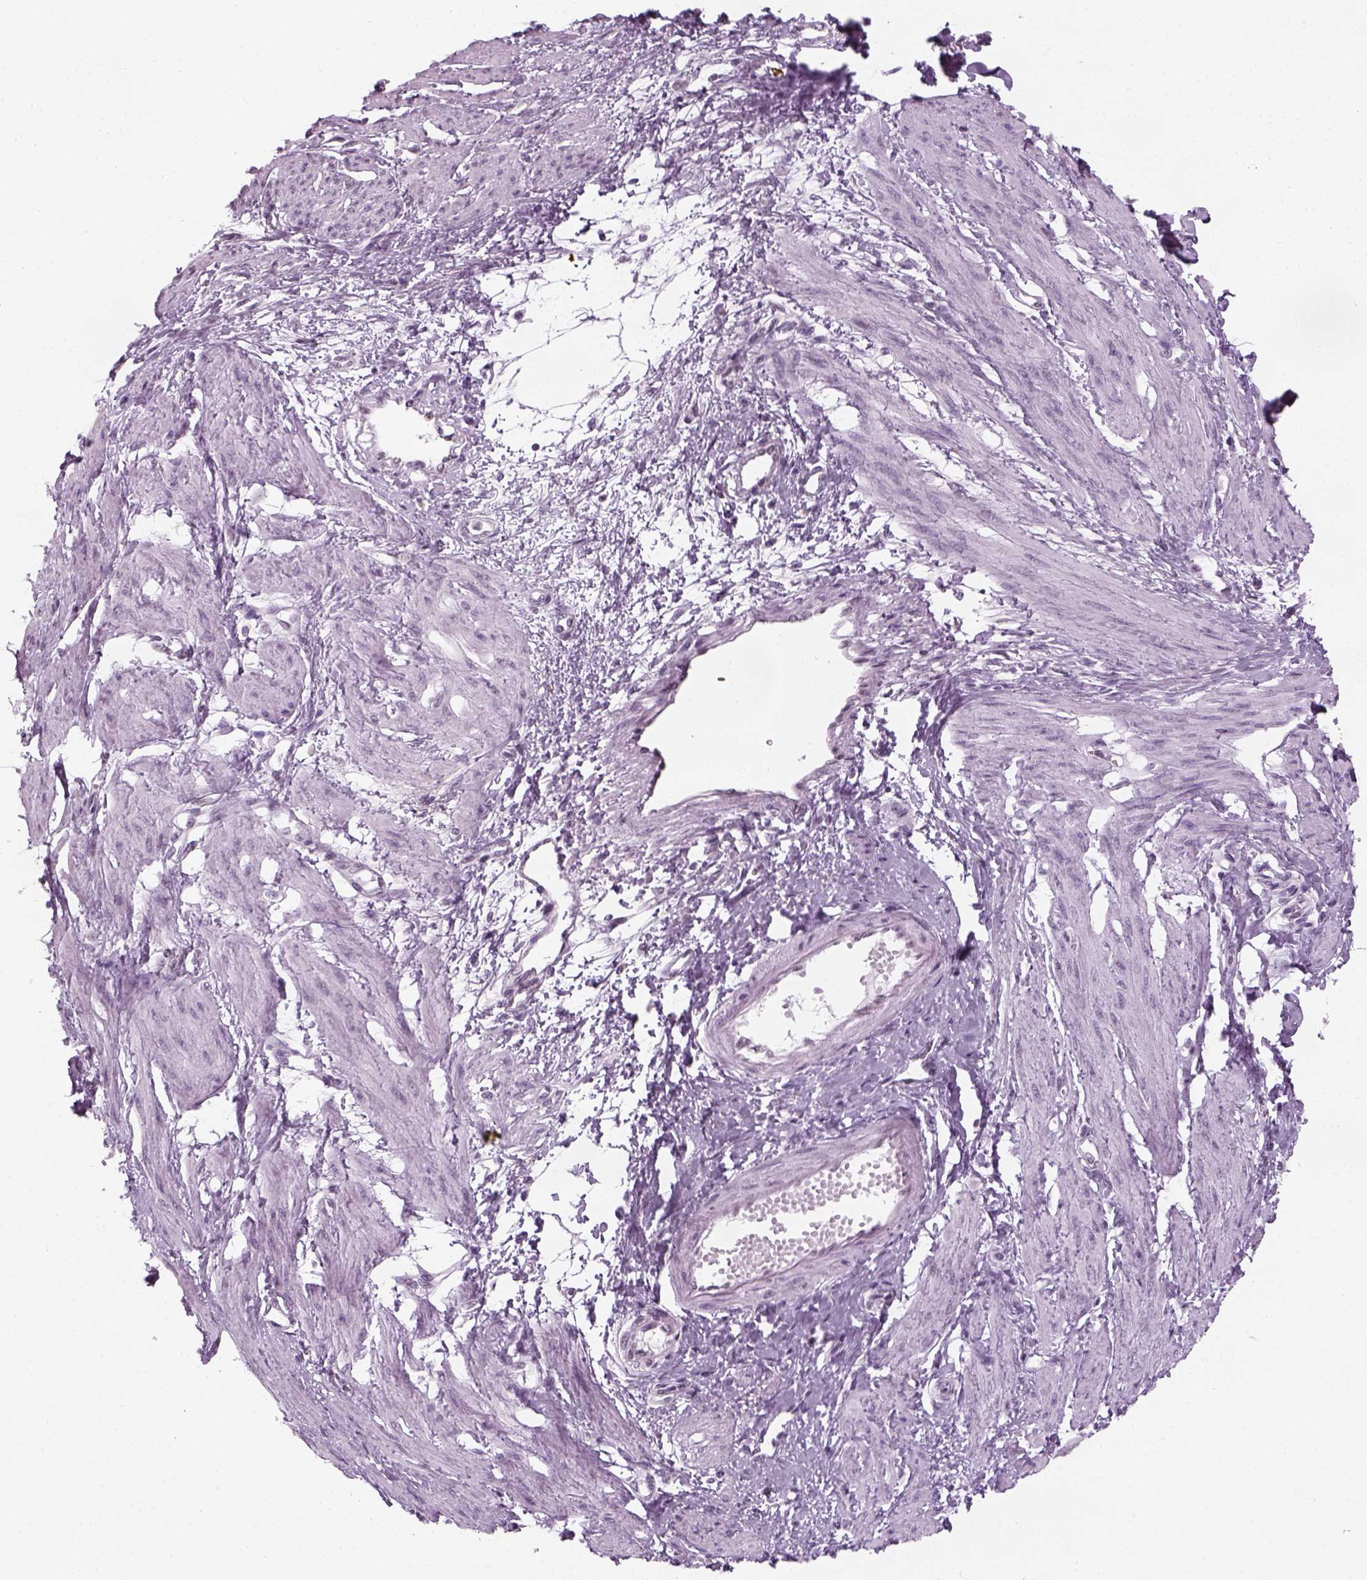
{"staining": {"intensity": "negative", "quantity": "none", "location": "none"}, "tissue": "smooth muscle", "cell_type": "Smooth muscle cells", "image_type": "normal", "snomed": [{"axis": "morphology", "description": "Normal tissue, NOS"}, {"axis": "topography", "description": "Smooth muscle"}, {"axis": "topography", "description": "Uterus"}], "caption": "DAB (3,3'-diaminobenzidine) immunohistochemical staining of unremarkable smooth muscle displays no significant expression in smooth muscle cells.", "gene": "KCNG2", "patient": {"sex": "female", "age": 39}}